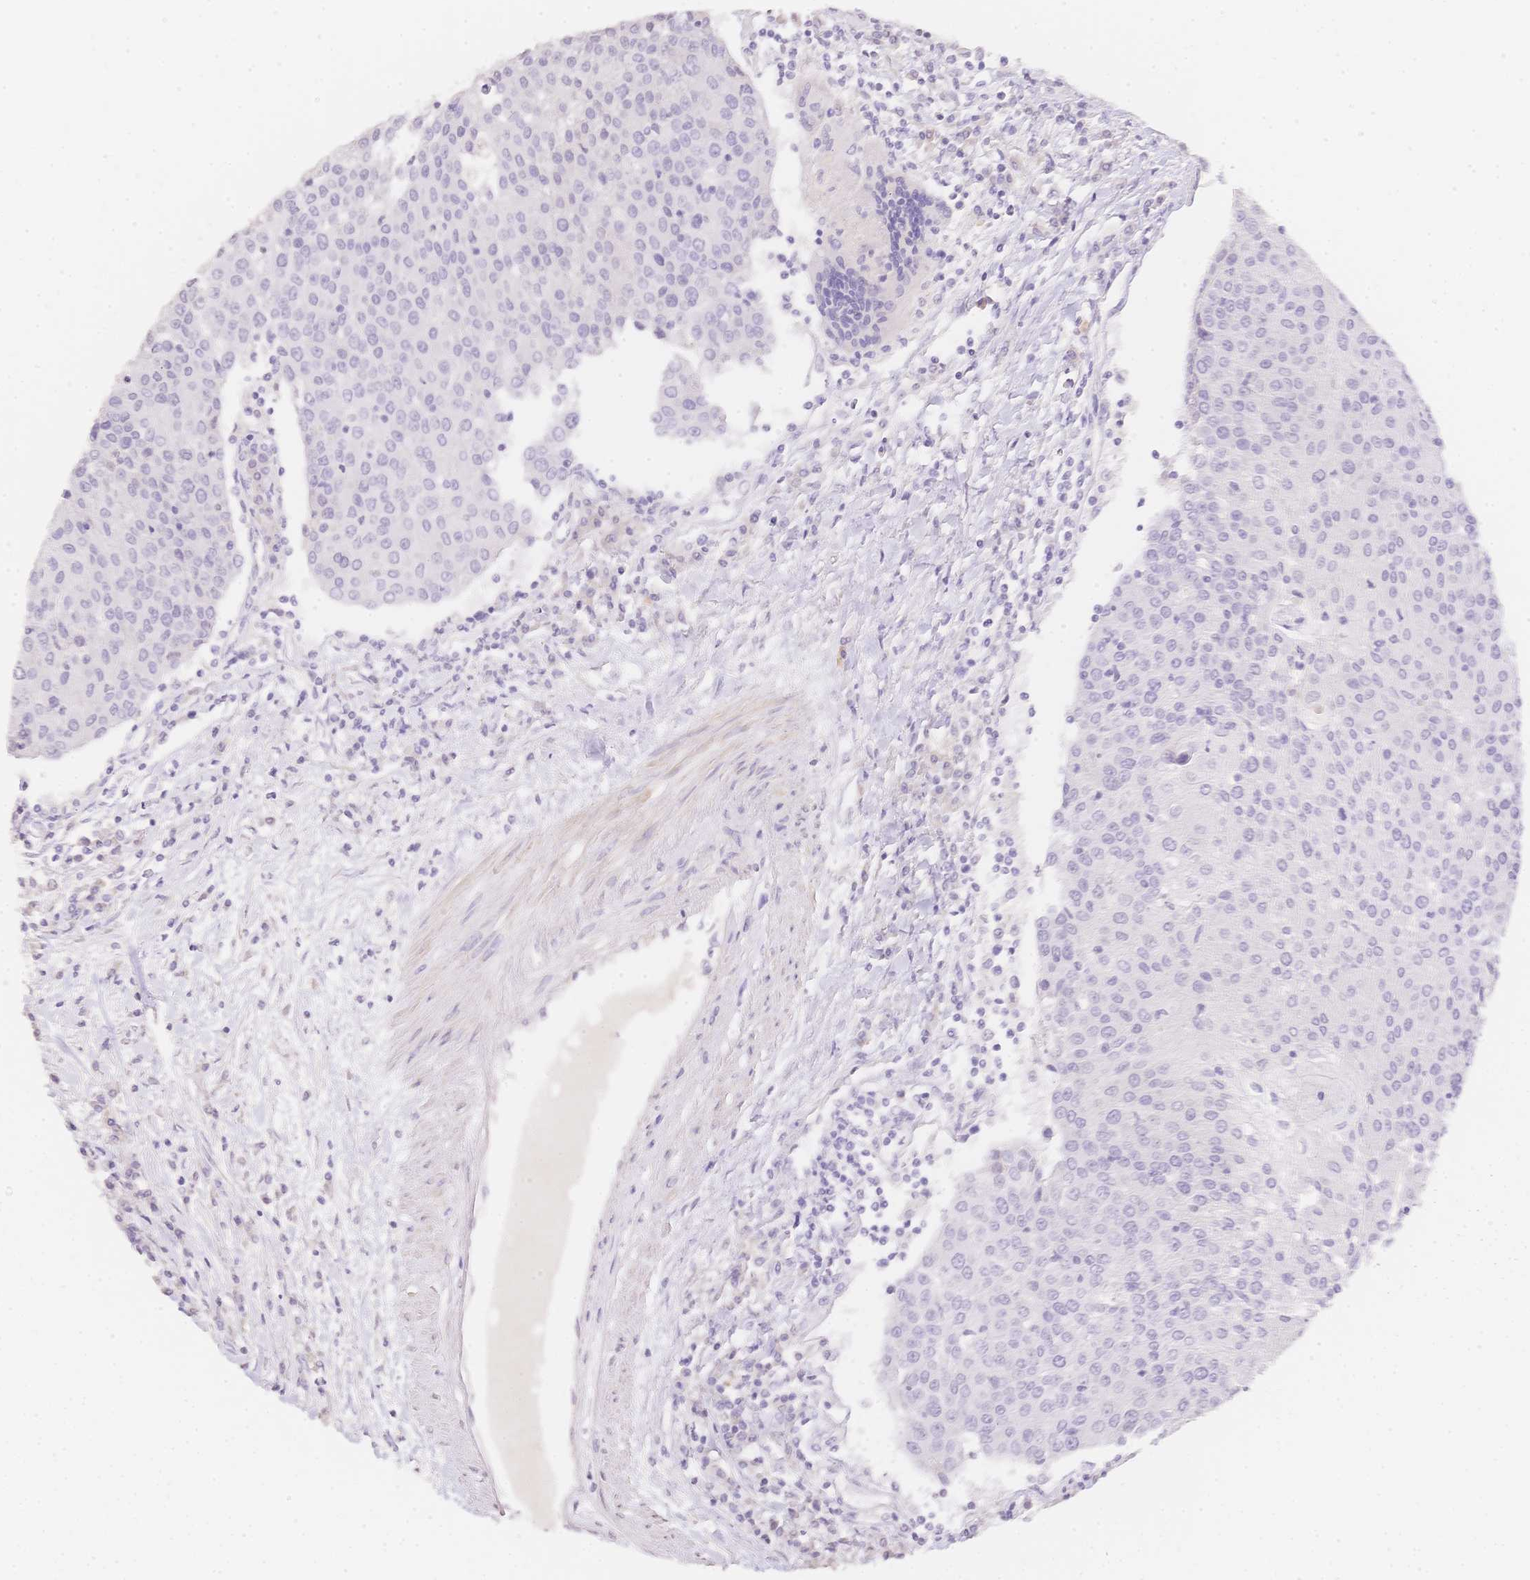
{"staining": {"intensity": "negative", "quantity": "none", "location": "none"}, "tissue": "urothelial cancer", "cell_type": "Tumor cells", "image_type": "cancer", "snomed": [{"axis": "morphology", "description": "Urothelial carcinoma, High grade"}, {"axis": "topography", "description": "Urinary bladder"}], "caption": "Tumor cells show no significant protein expression in urothelial carcinoma (high-grade).", "gene": "HCRTR2", "patient": {"sex": "female", "age": 85}}